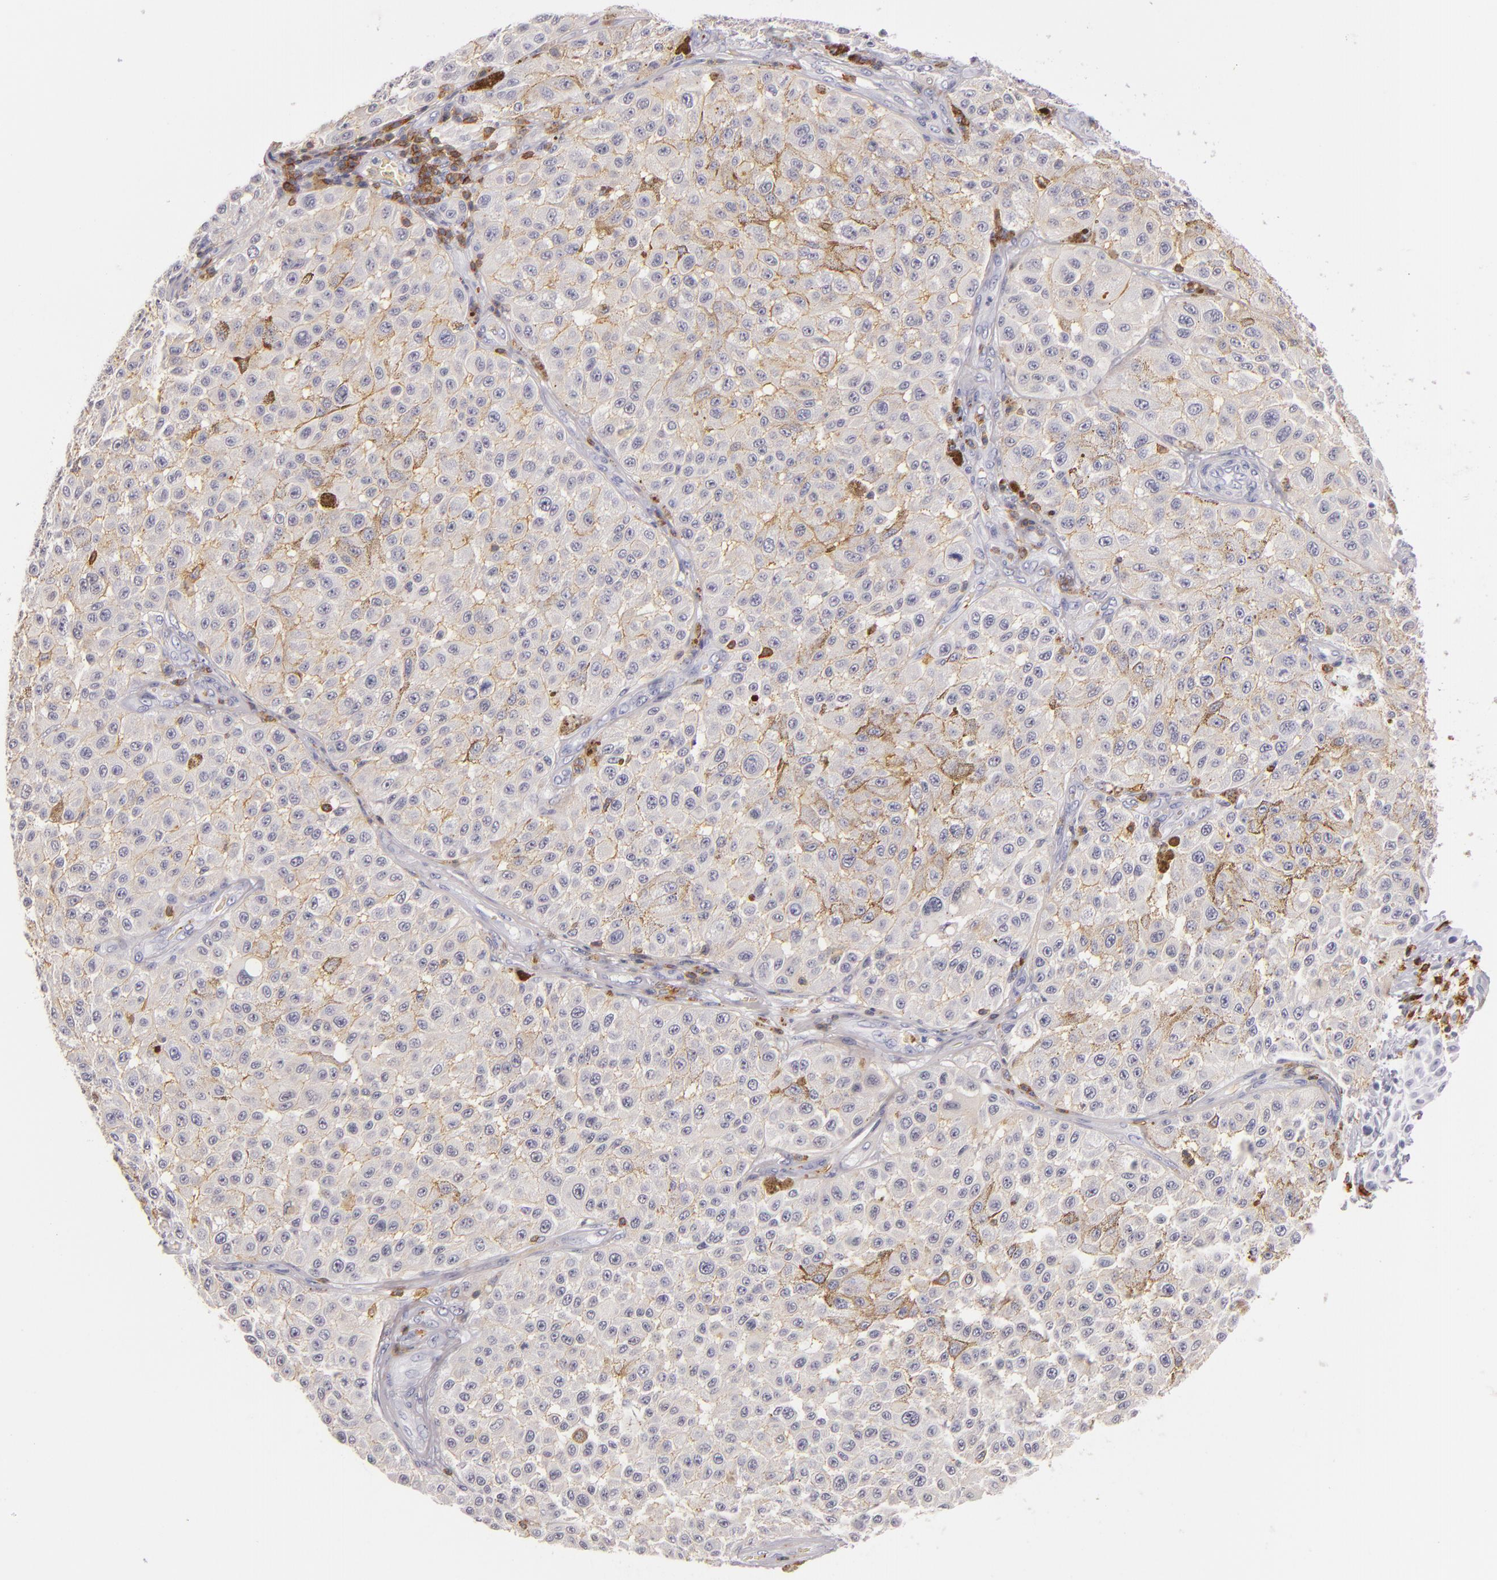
{"staining": {"intensity": "negative", "quantity": "none", "location": "none"}, "tissue": "melanoma", "cell_type": "Tumor cells", "image_type": "cancer", "snomed": [{"axis": "morphology", "description": "Malignant melanoma, NOS"}, {"axis": "topography", "description": "Skin"}], "caption": "Human malignant melanoma stained for a protein using immunohistochemistry (IHC) demonstrates no positivity in tumor cells.", "gene": "LAT", "patient": {"sex": "female", "age": 64}}